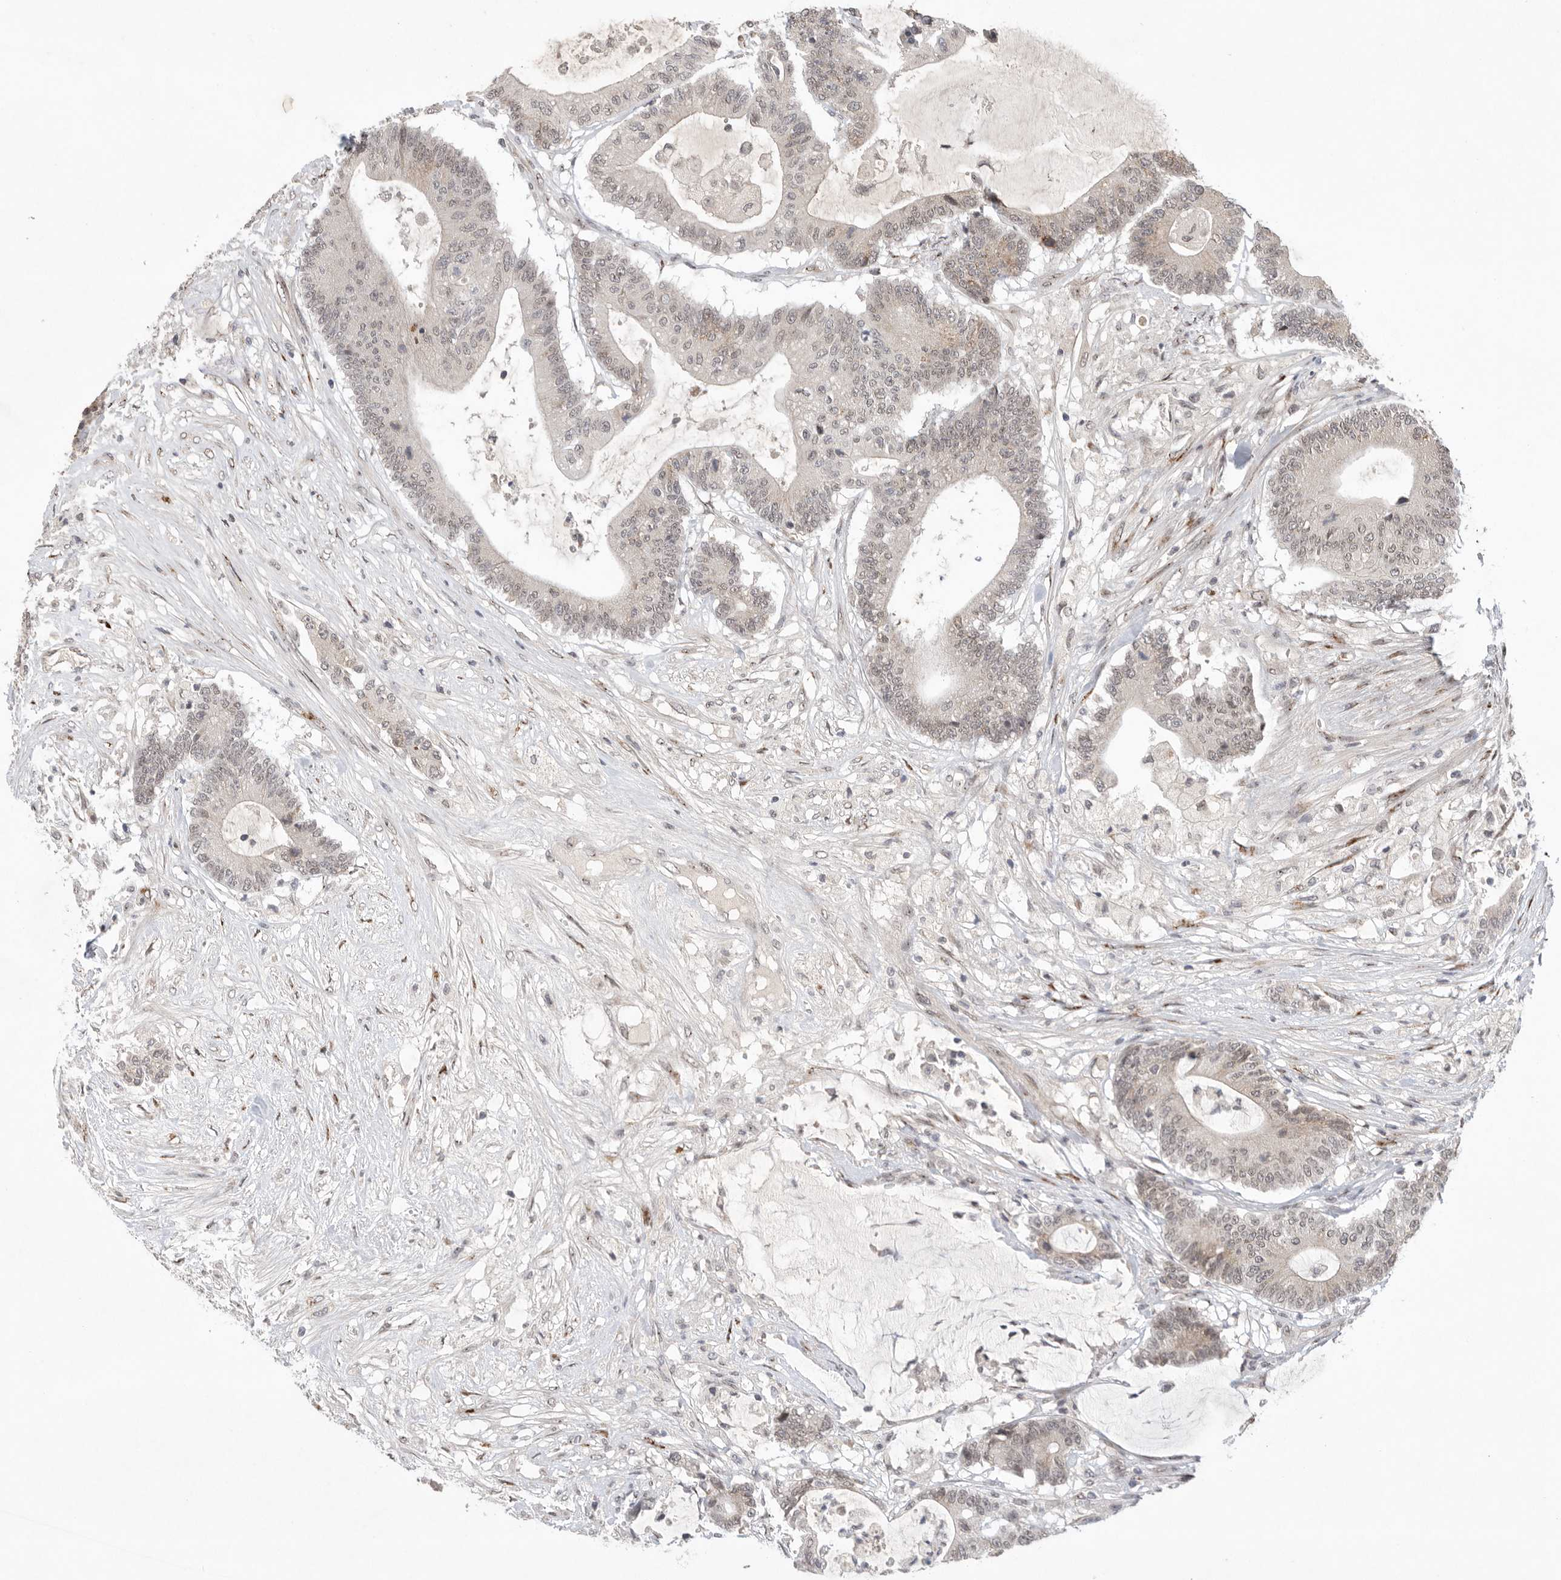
{"staining": {"intensity": "weak", "quantity": "<25%", "location": "nuclear"}, "tissue": "colorectal cancer", "cell_type": "Tumor cells", "image_type": "cancer", "snomed": [{"axis": "morphology", "description": "Adenocarcinoma, NOS"}, {"axis": "topography", "description": "Colon"}], "caption": "This photomicrograph is of colorectal cancer (adenocarcinoma) stained with immunohistochemistry (IHC) to label a protein in brown with the nuclei are counter-stained blue. There is no positivity in tumor cells.", "gene": "LEMD3", "patient": {"sex": "female", "age": 84}}